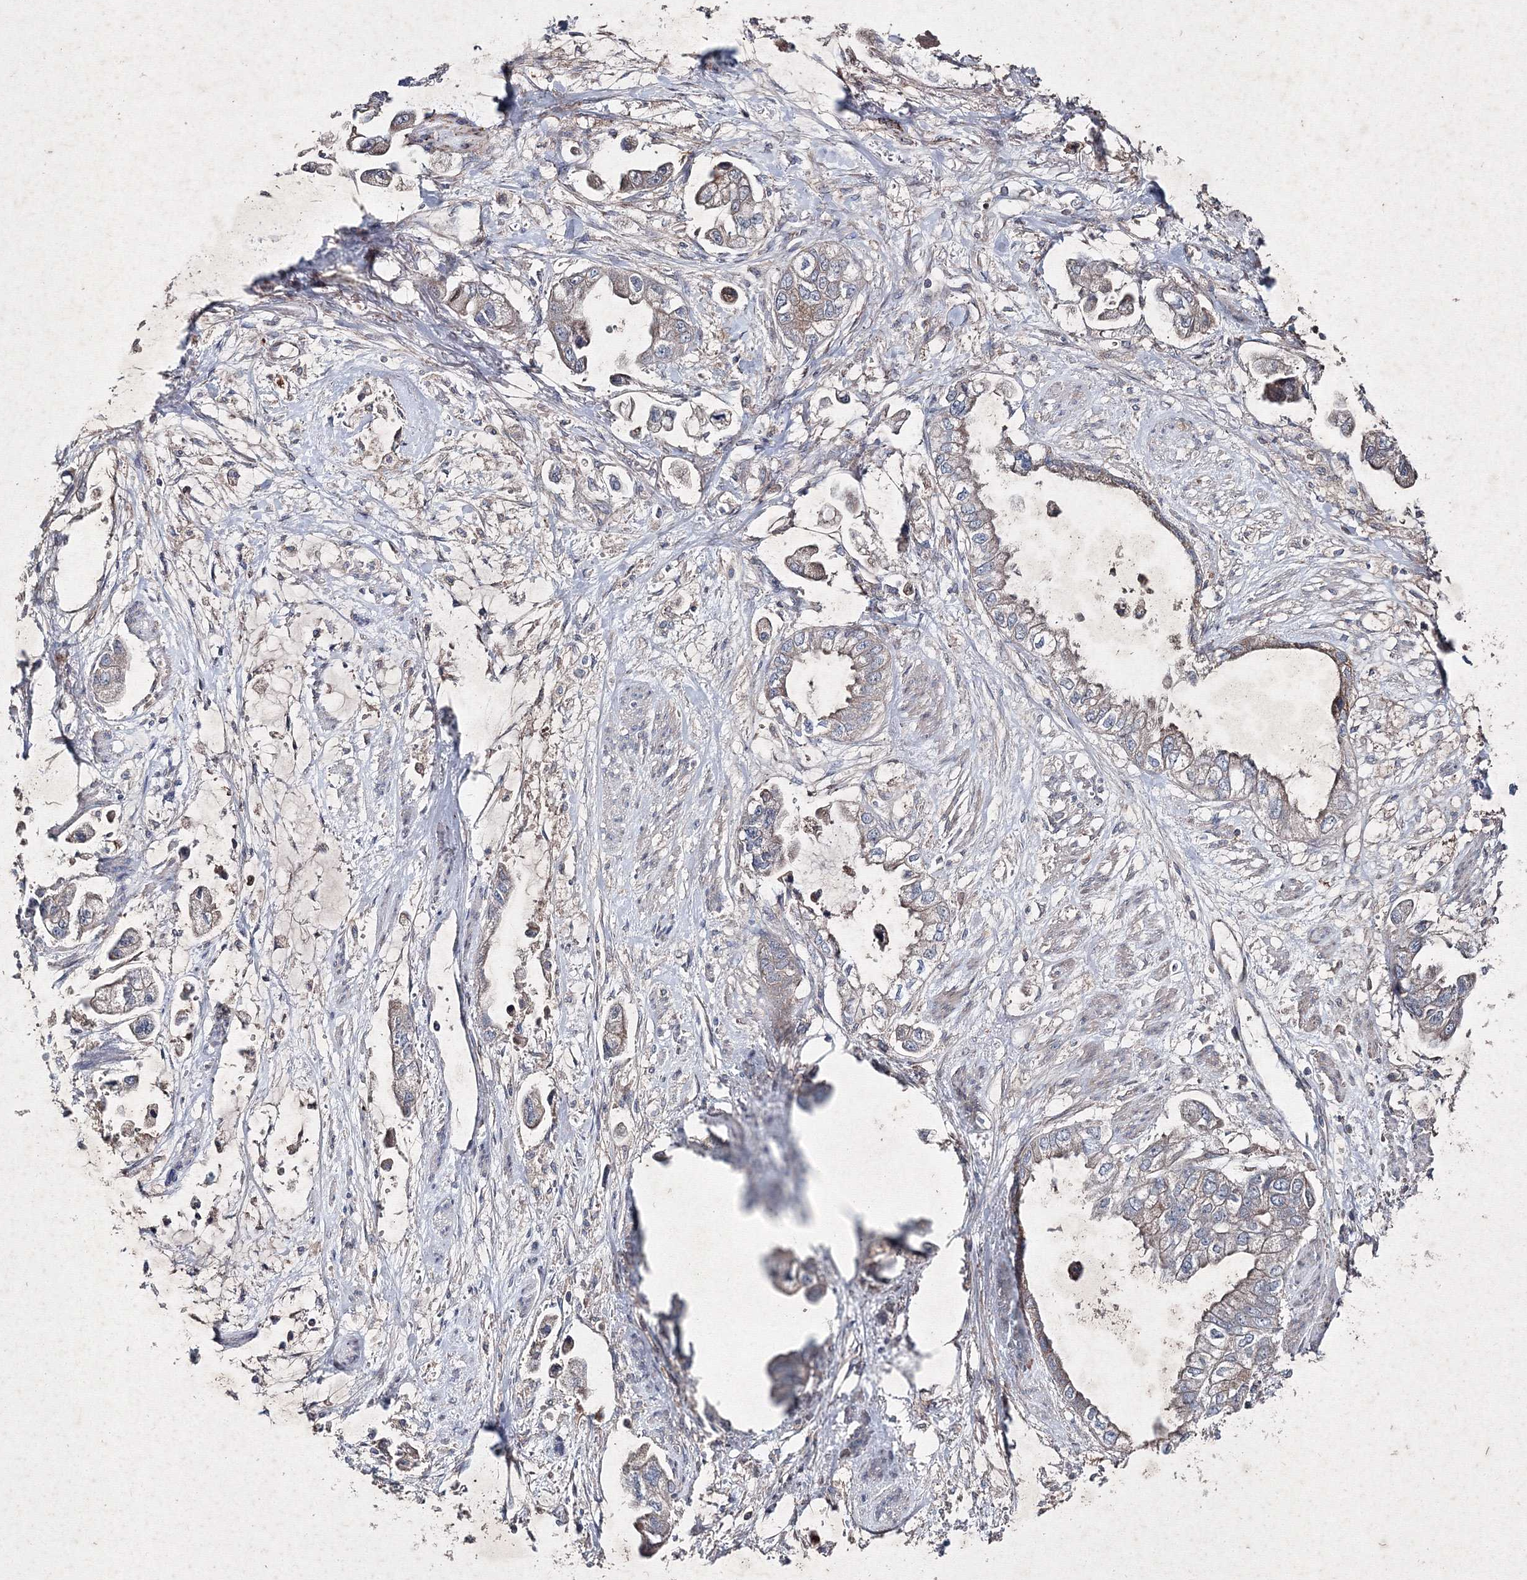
{"staining": {"intensity": "weak", "quantity": "<25%", "location": "cytoplasmic/membranous"}, "tissue": "stomach cancer", "cell_type": "Tumor cells", "image_type": "cancer", "snomed": [{"axis": "morphology", "description": "Adenocarcinoma, NOS"}, {"axis": "topography", "description": "Stomach"}], "caption": "There is no significant positivity in tumor cells of adenocarcinoma (stomach).", "gene": "GFM1", "patient": {"sex": "male", "age": 62}}